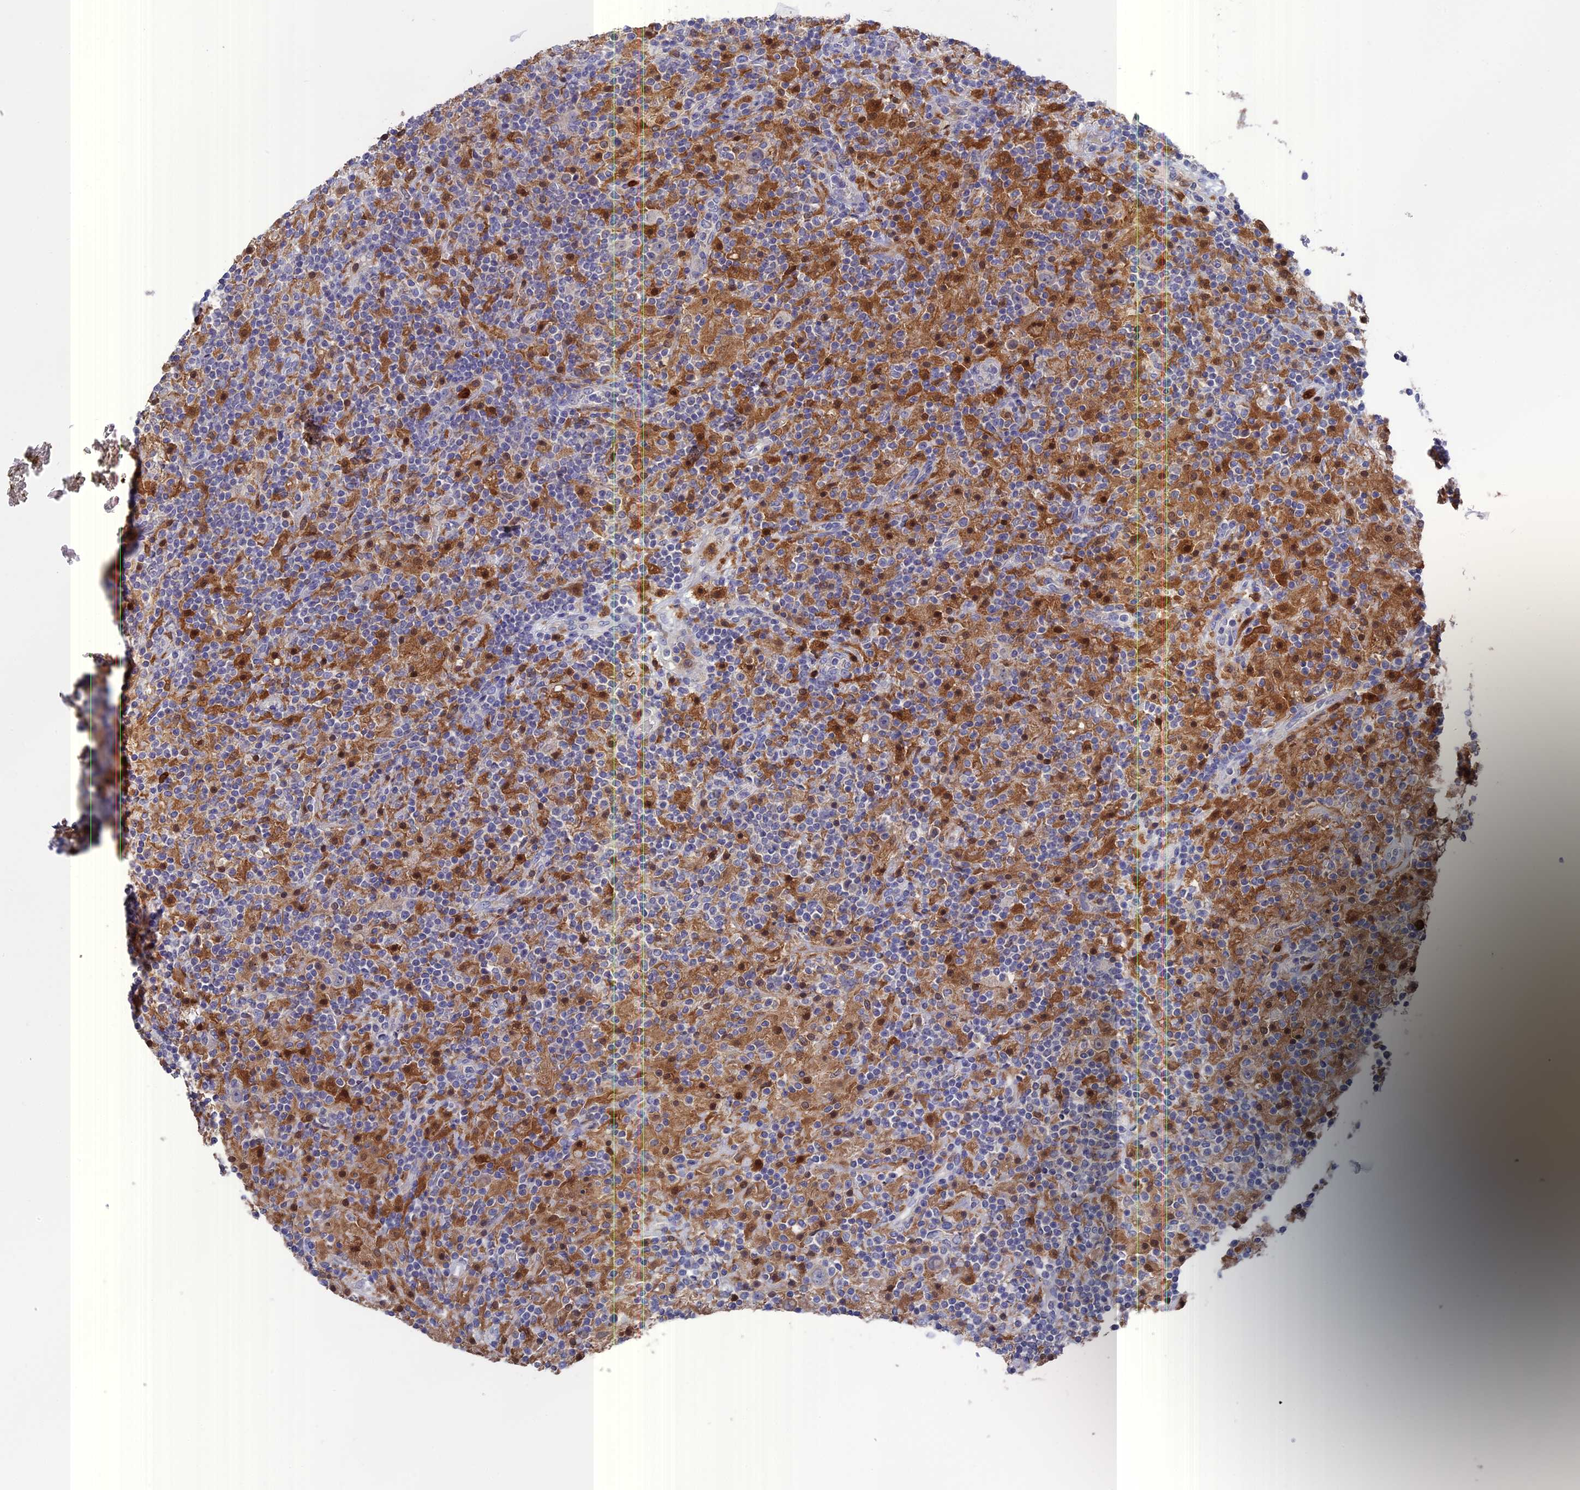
{"staining": {"intensity": "negative", "quantity": "none", "location": "none"}, "tissue": "lymphoma", "cell_type": "Tumor cells", "image_type": "cancer", "snomed": [{"axis": "morphology", "description": "Hodgkin's disease, NOS"}, {"axis": "topography", "description": "Lymph node"}], "caption": "The immunohistochemistry (IHC) photomicrograph has no significant expression in tumor cells of lymphoma tissue.", "gene": "NCF4", "patient": {"sex": "male", "age": 70}}